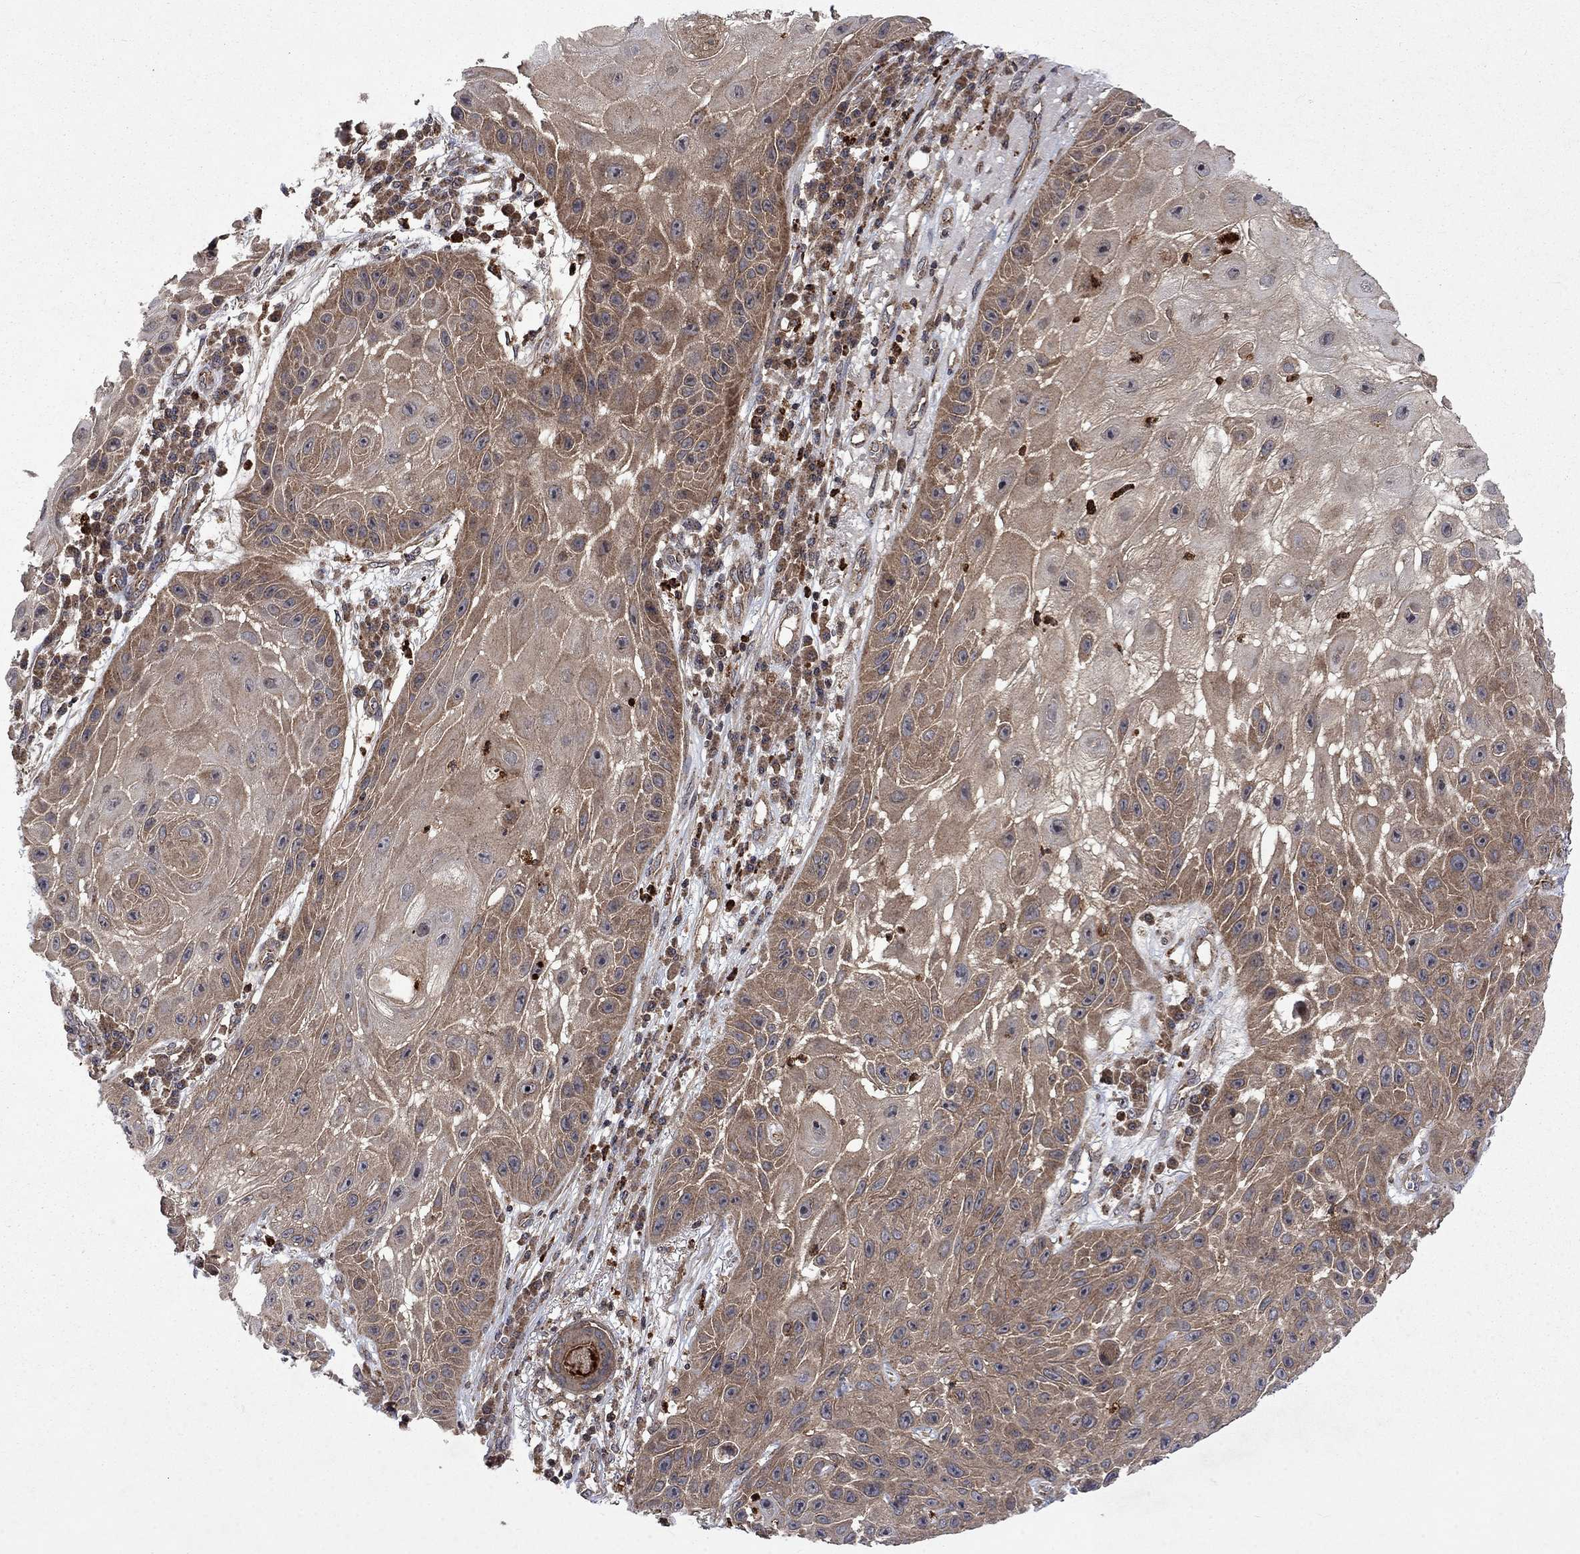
{"staining": {"intensity": "moderate", "quantity": ">75%", "location": "cytoplasmic/membranous"}, "tissue": "skin cancer", "cell_type": "Tumor cells", "image_type": "cancer", "snomed": [{"axis": "morphology", "description": "Normal tissue, NOS"}, {"axis": "morphology", "description": "Squamous cell carcinoma, NOS"}, {"axis": "topography", "description": "Skin"}], "caption": "A brown stain highlights moderate cytoplasmic/membranous staining of a protein in human skin cancer (squamous cell carcinoma) tumor cells.", "gene": "TMEM33", "patient": {"sex": "male", "age": 79}}